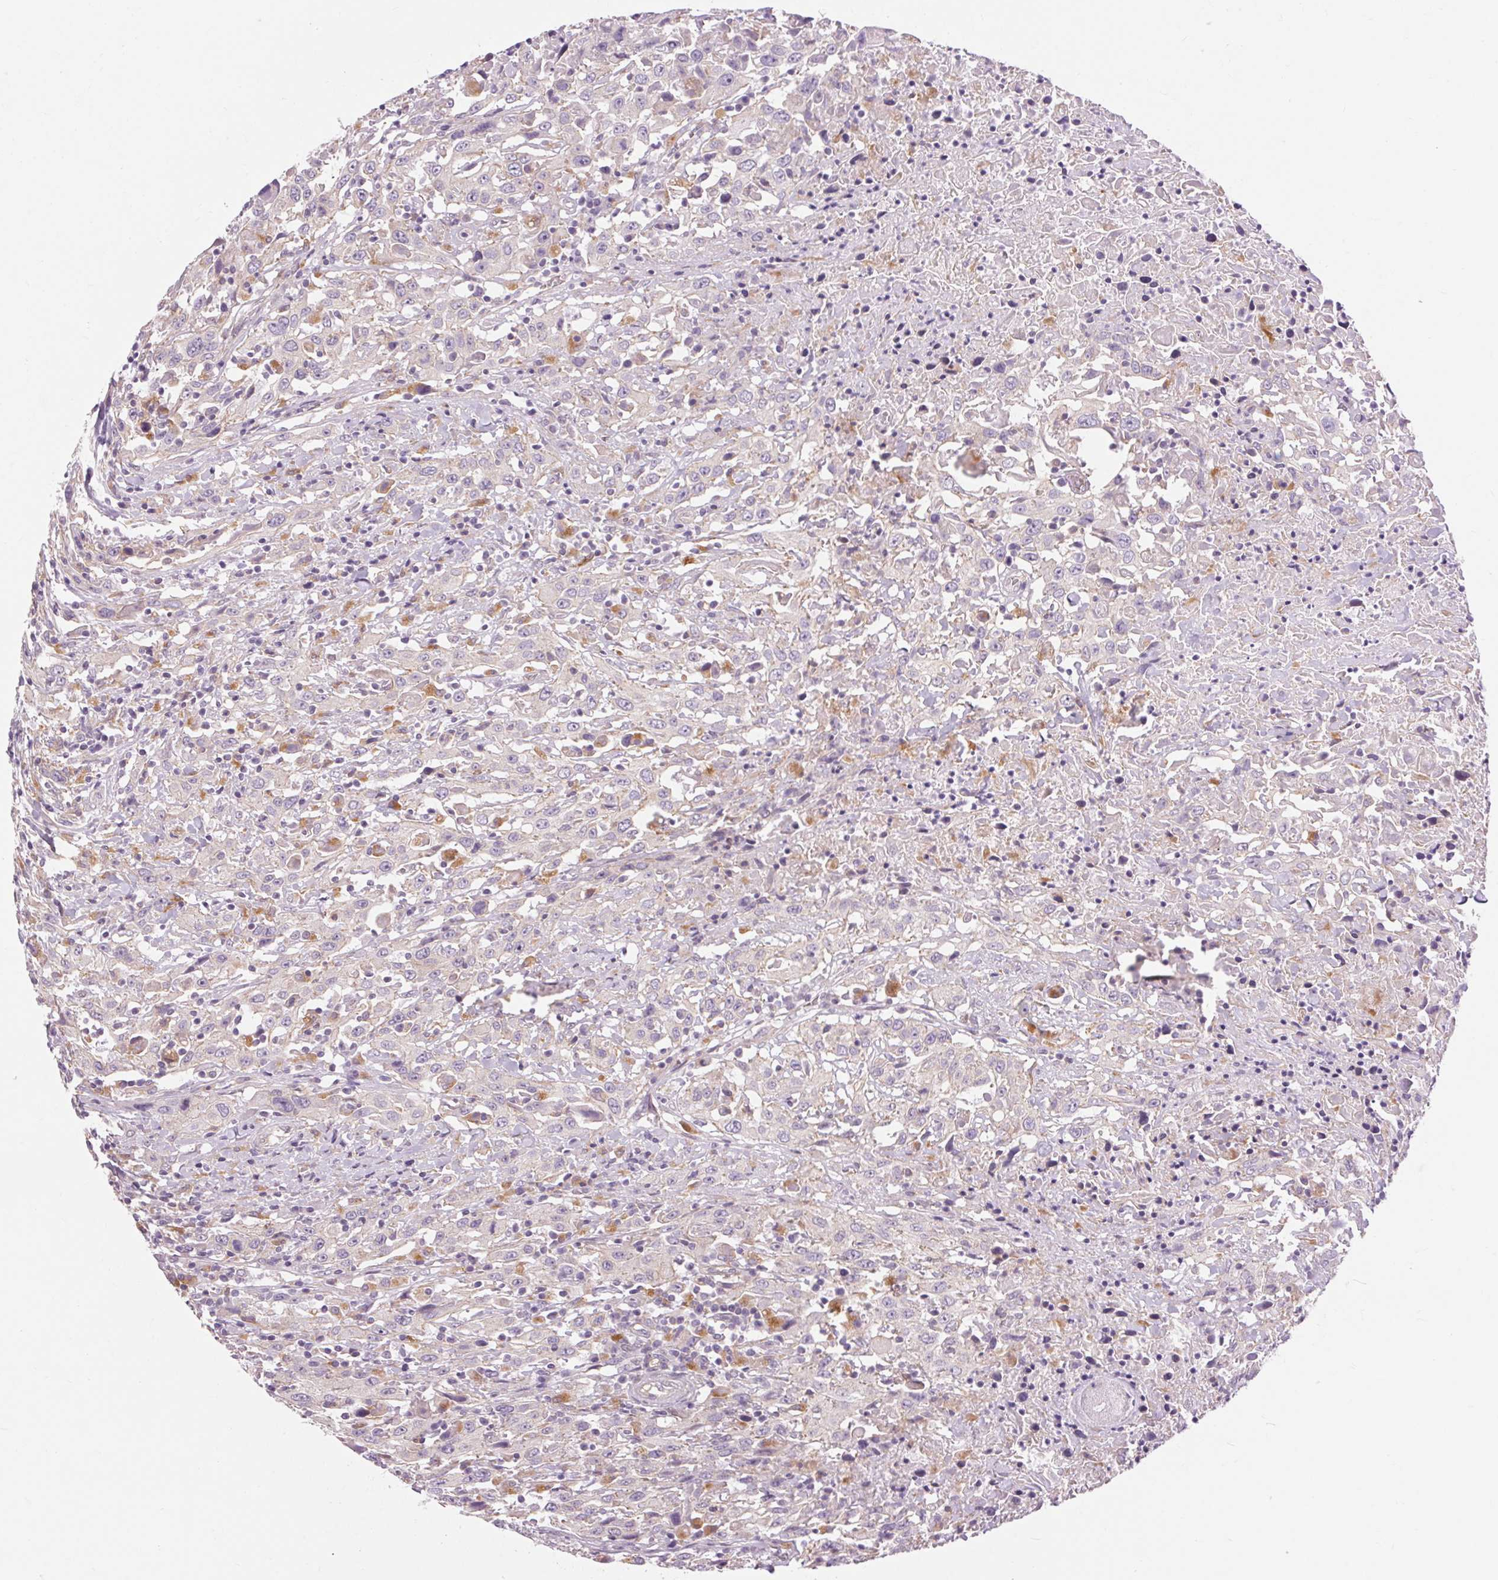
{"staining": {"intensity": "negative", "quantity": "none", "location": "none"}, "tissue": "urothelial cancer", "cell_type": "Tumor cells", "image_type": "cancer", "snomed": [{"axis": "morphology", "description": "Urothelial carcinoma, High grade"}, {"axis": "topography", "description": "Urinary bladder"}], "caption": "This is an immunohistochemistry photomicrograph of urothelial cancer. There is no staining in tumor cells.", "gene": "TM6SF1", "patient": {"sex": "male", "age": 61}}